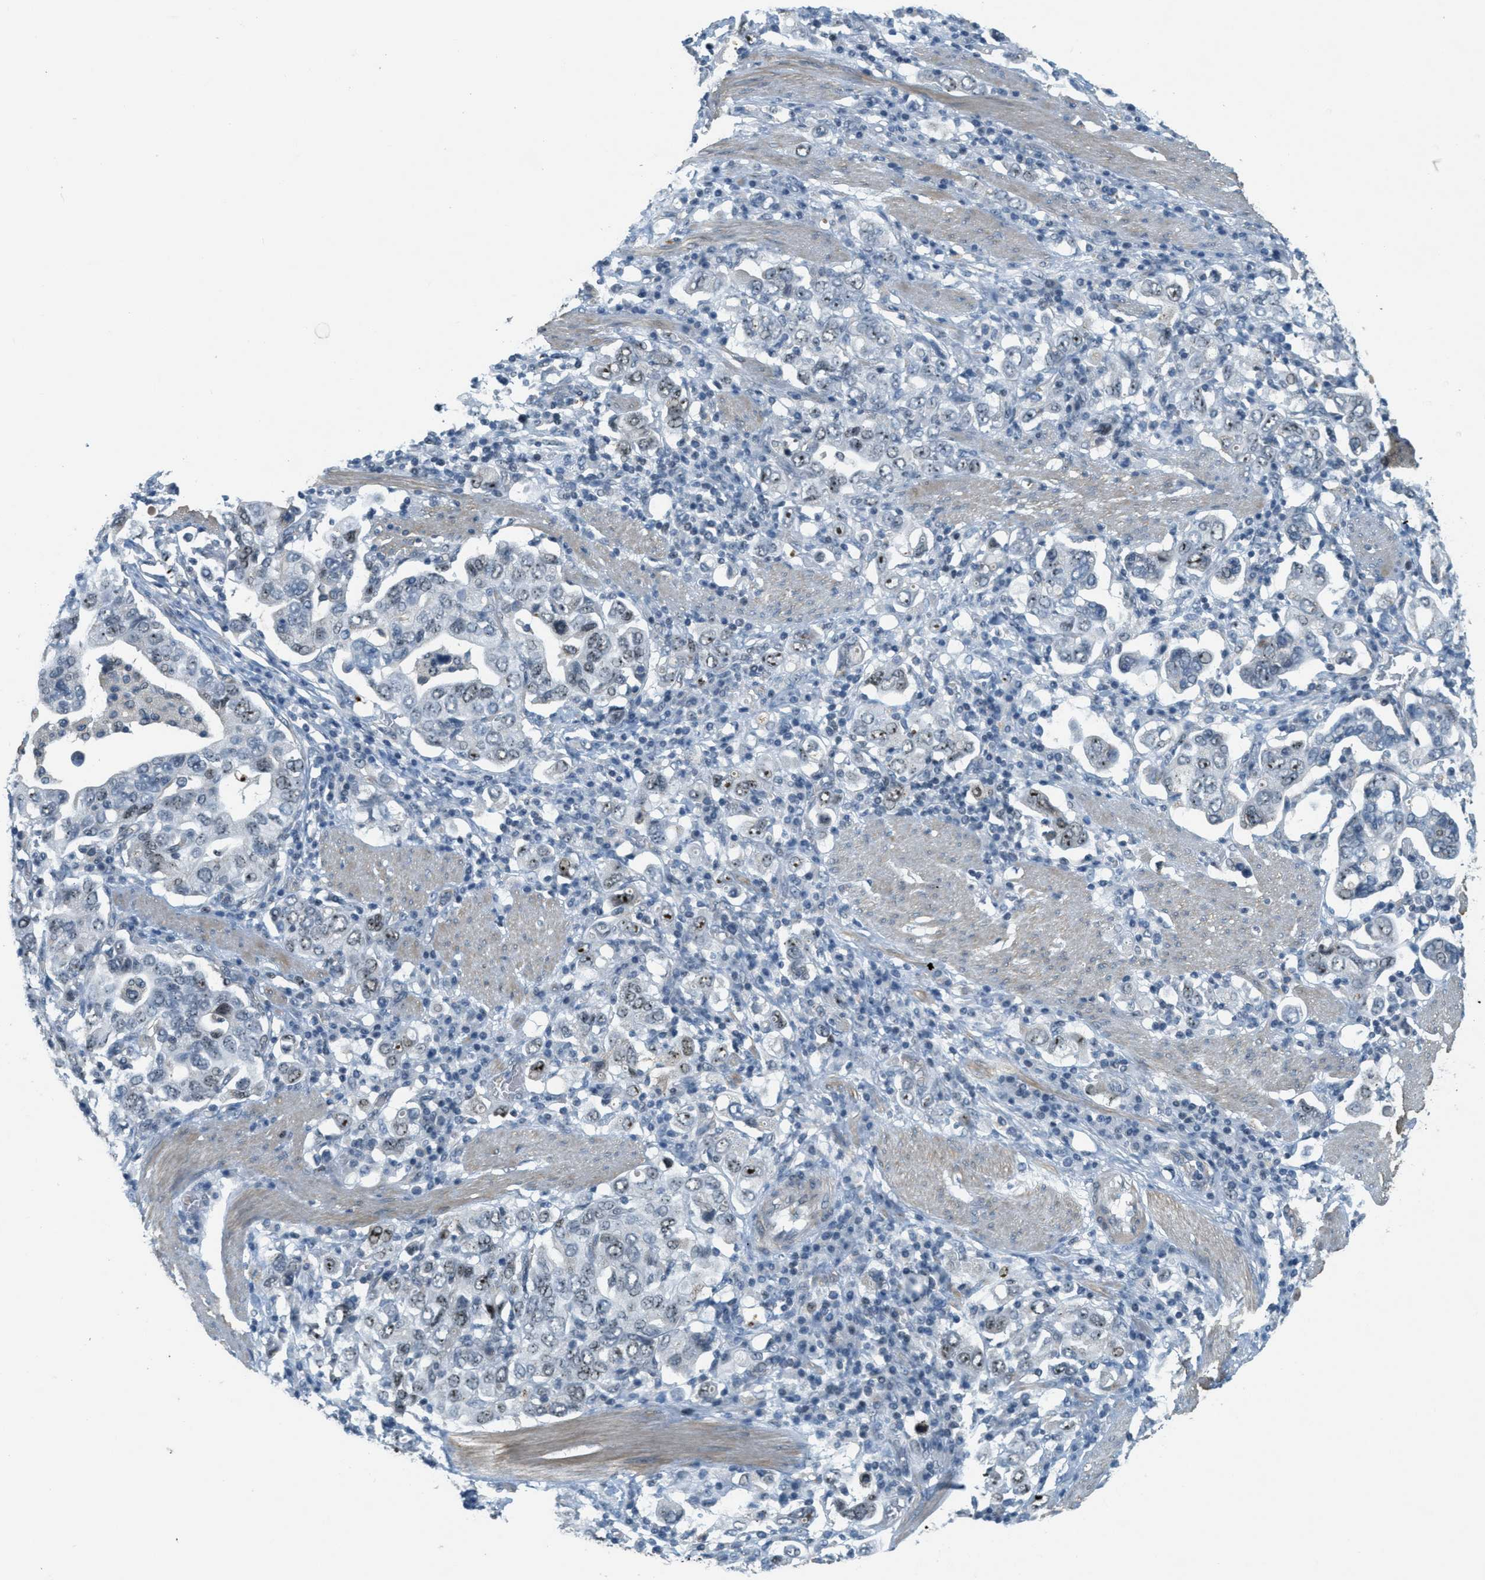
{"staining": {"intensity": "moderate", "quantity": "<25%", "location": "nuclear"}, "tissue": "stomach cancer", "cell_type": "Tumor cells", "image_type": "cancer", "snomed": [{"axis": "morphology", "description": "Adenocarcinoma, NOS"}, {"axis": "topography", "description": "Stomach, upper"}], "caption": "IHC of stomach cancer (adenocarcinoma) displays low levels of moderate nuclear staining in about <25% of tumor cells.", "gene": "DDX47", "patient": {"sex": "male", "age": 62}}